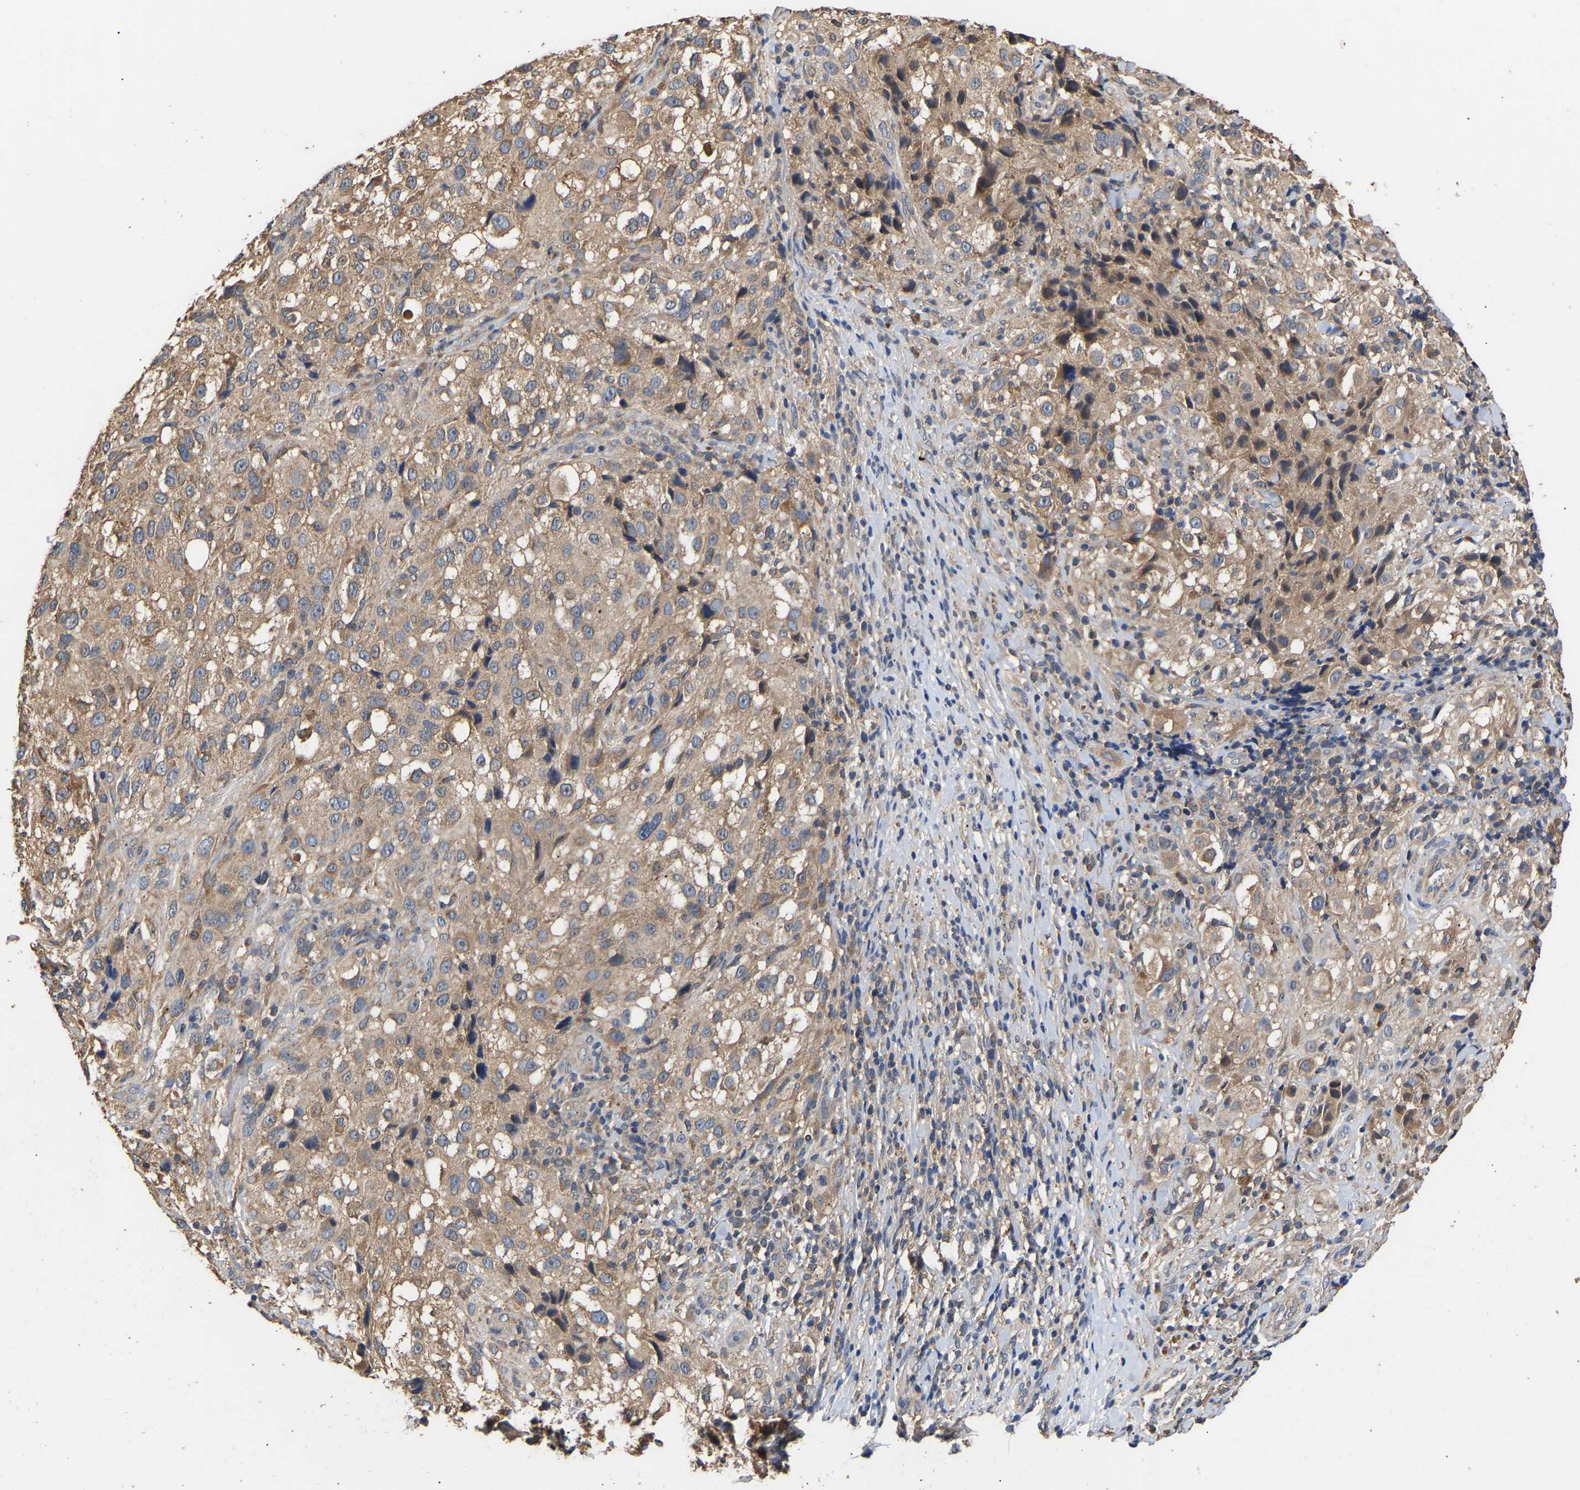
{"staining": {"intensity": "moderate", "quantity": ">75%", "location": "cytoplasmic/membranous"}, "tissue": "melanoma", "cell_type": "Tumor cells", "image_type": "cancer", "snomed": [{"axis": "morphology", "description": "Necrosis, NOS"}, {"axis": "morphology", "description": "Malignant melanoma, NOS"}, {"axis": "topography", "description": "Skin"}], "caption": "A medium amount of moderate cytoplasmic/membranous staining is present in about >75% of tumor cells in malignant melanoma tissue.", "gene": "ZNF26", "patient": {"sex": "female", "age": 87}}